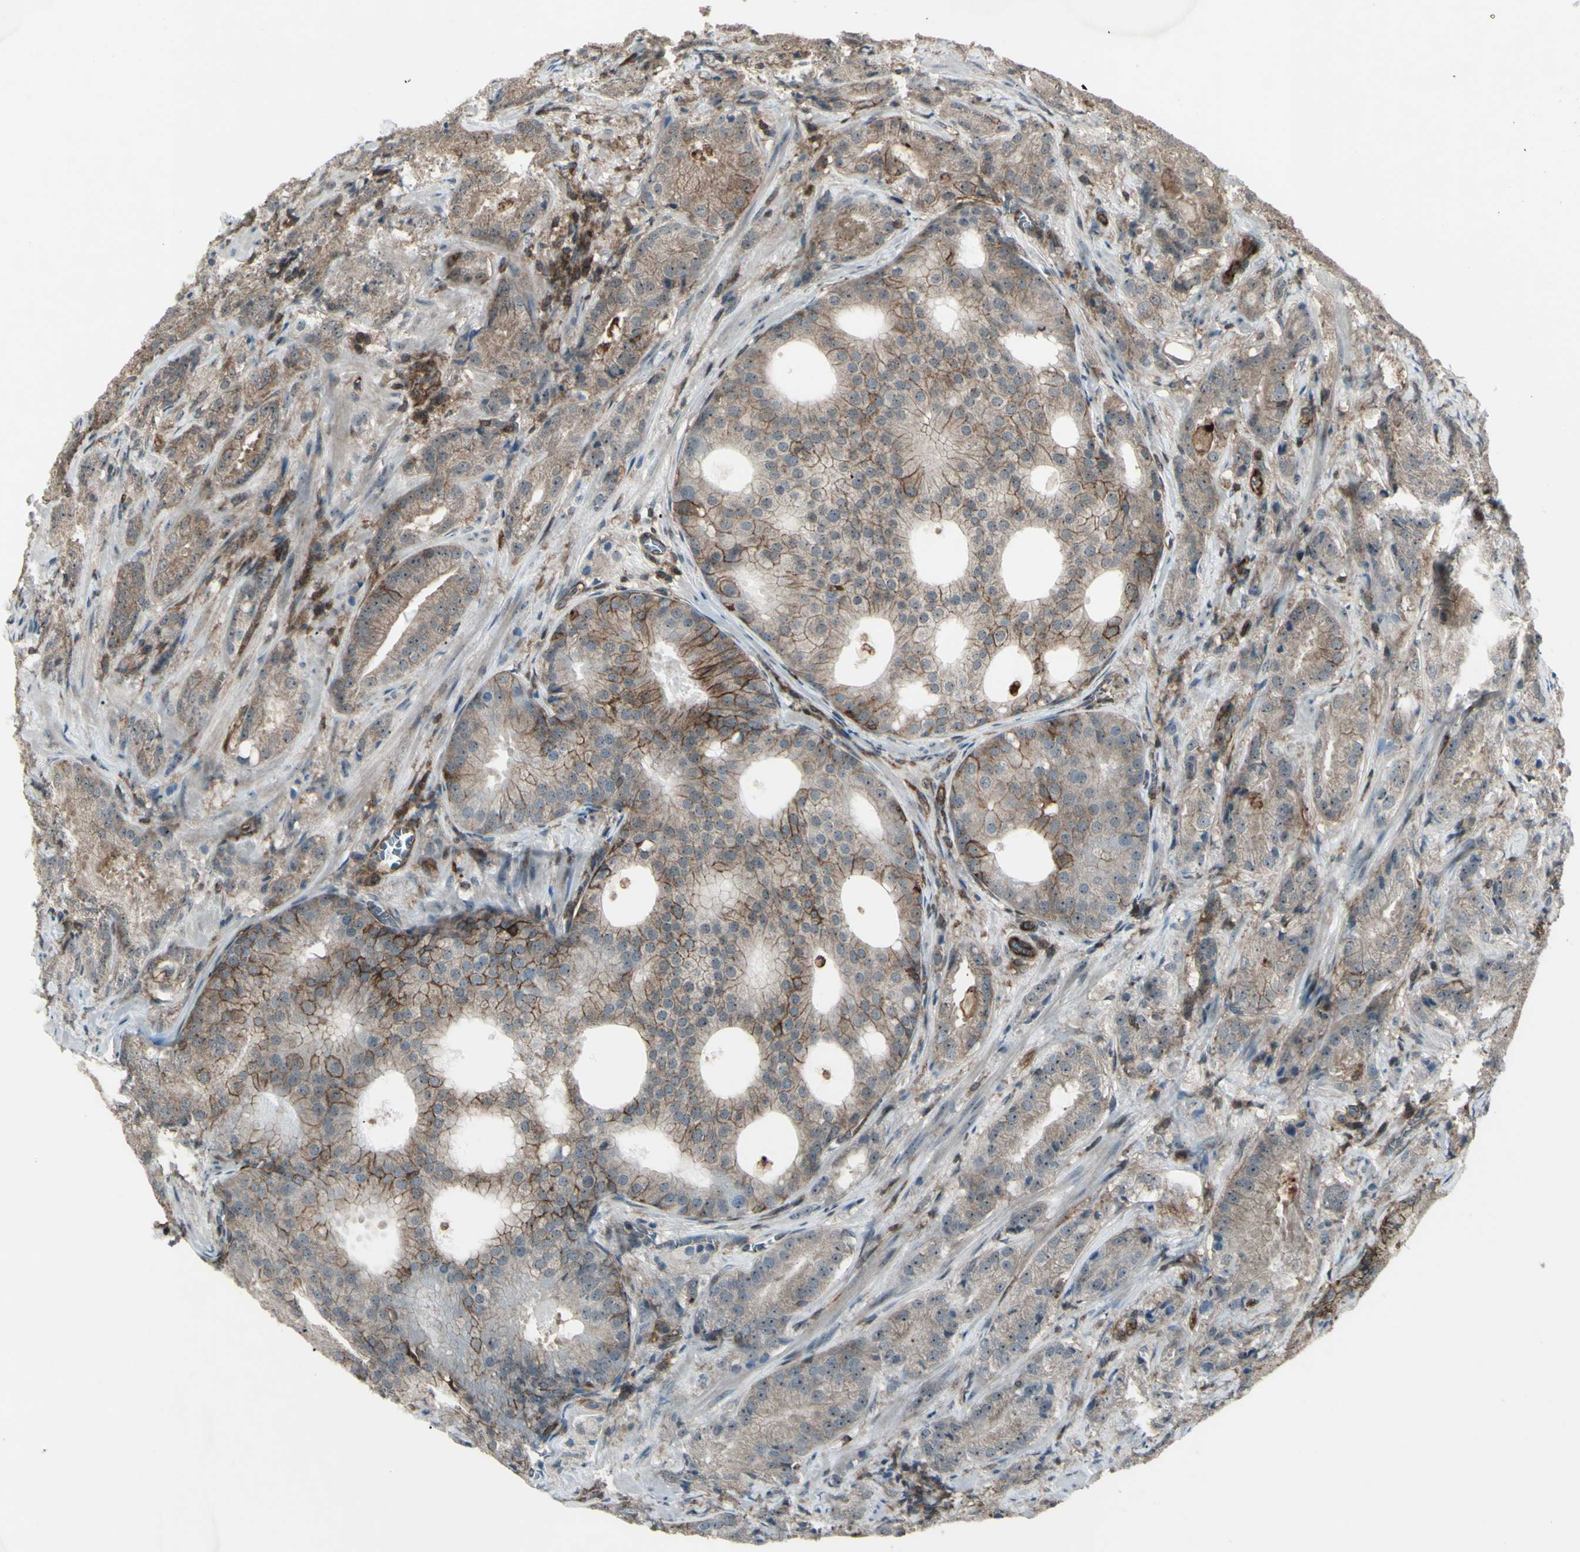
{"staining": {"intensity": "moderate", "quantity": ">75%", "location": "cytoplasmic/membranous,nuclear"}, "tissue": "prostate cancer", "cell_type": "Tumor cells", "image_type": "cancer", "snomed": [{"axis": "morphology", "description": "Adenocarcinoma, High grade"}, {"axis": "topography", "description": "Prostate"}], "caption": "Protein expression analysis of prostate cancer displays moderate cytoplasmic/membranous and nuclear positivity in approximately >75% of tumor cells. (IHC, brightfield microscopy, high magnification).", "gene": "FXYD5", "patient": {"sex": "male", "age": 64}}